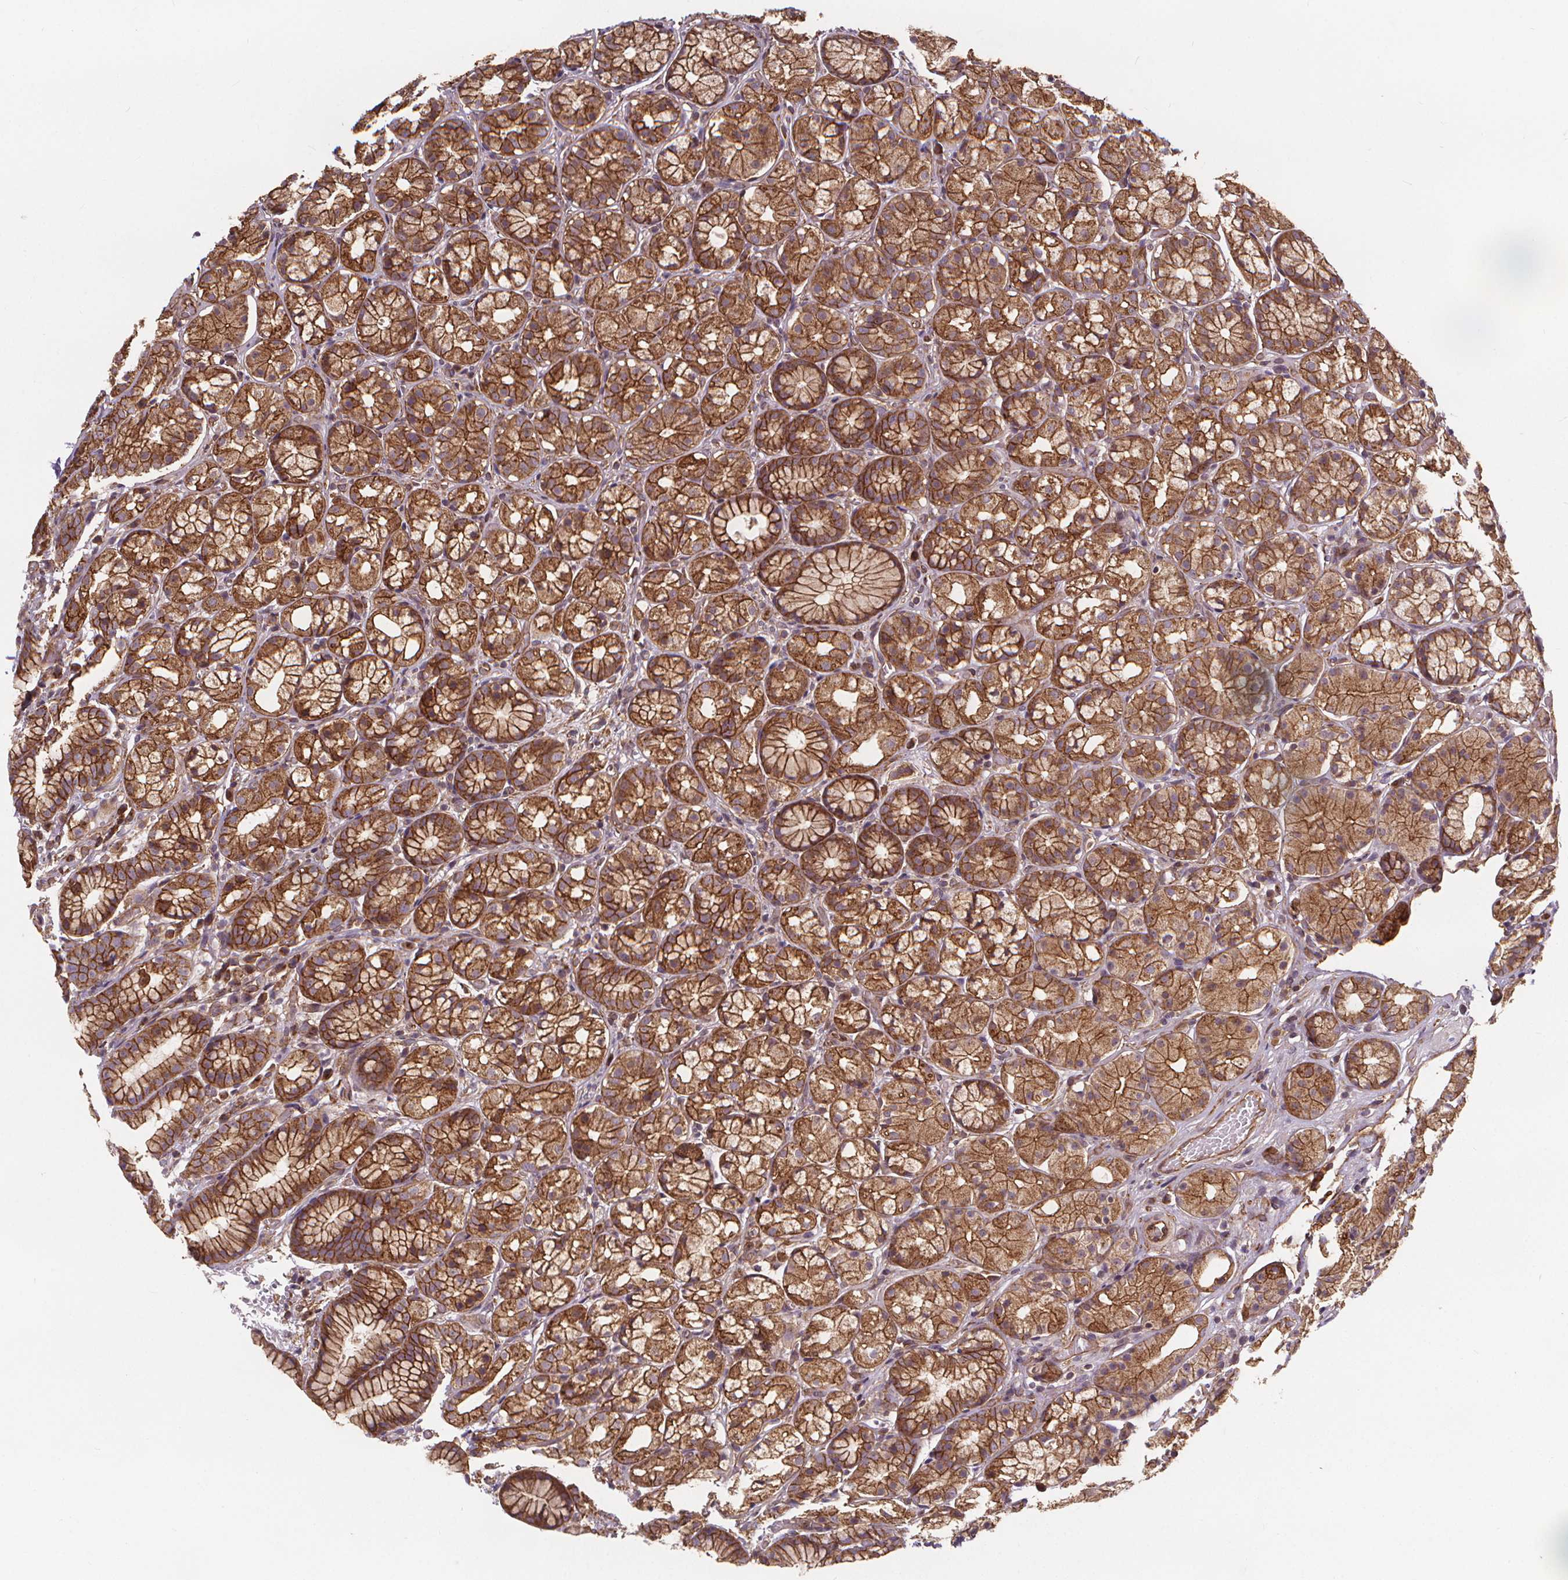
{"staining": {"intensity": "strong", "quantity": ">75%", "location": "cytoplasmic/membranous"}, "tissue": "stomach", "cell_type": "Glandular cells", "image_type": "normal", "snomed": [{"axis": "morphology", "description": "Normal tissue, NOS"}, {"axis": "topography", "description": "Smooth muscle"}, {"axis": "topography", "description": "Stomach"}], "caption": "Glandular cells show high levels of strong cytoplasmic/membranous expression in about >75% of cells in benign human stomach. (brown staining indicates protein expression, while blue staining denotes nuclei).", "gene": "CLINT1", "patient": {"sex": "male", "age": 70}}